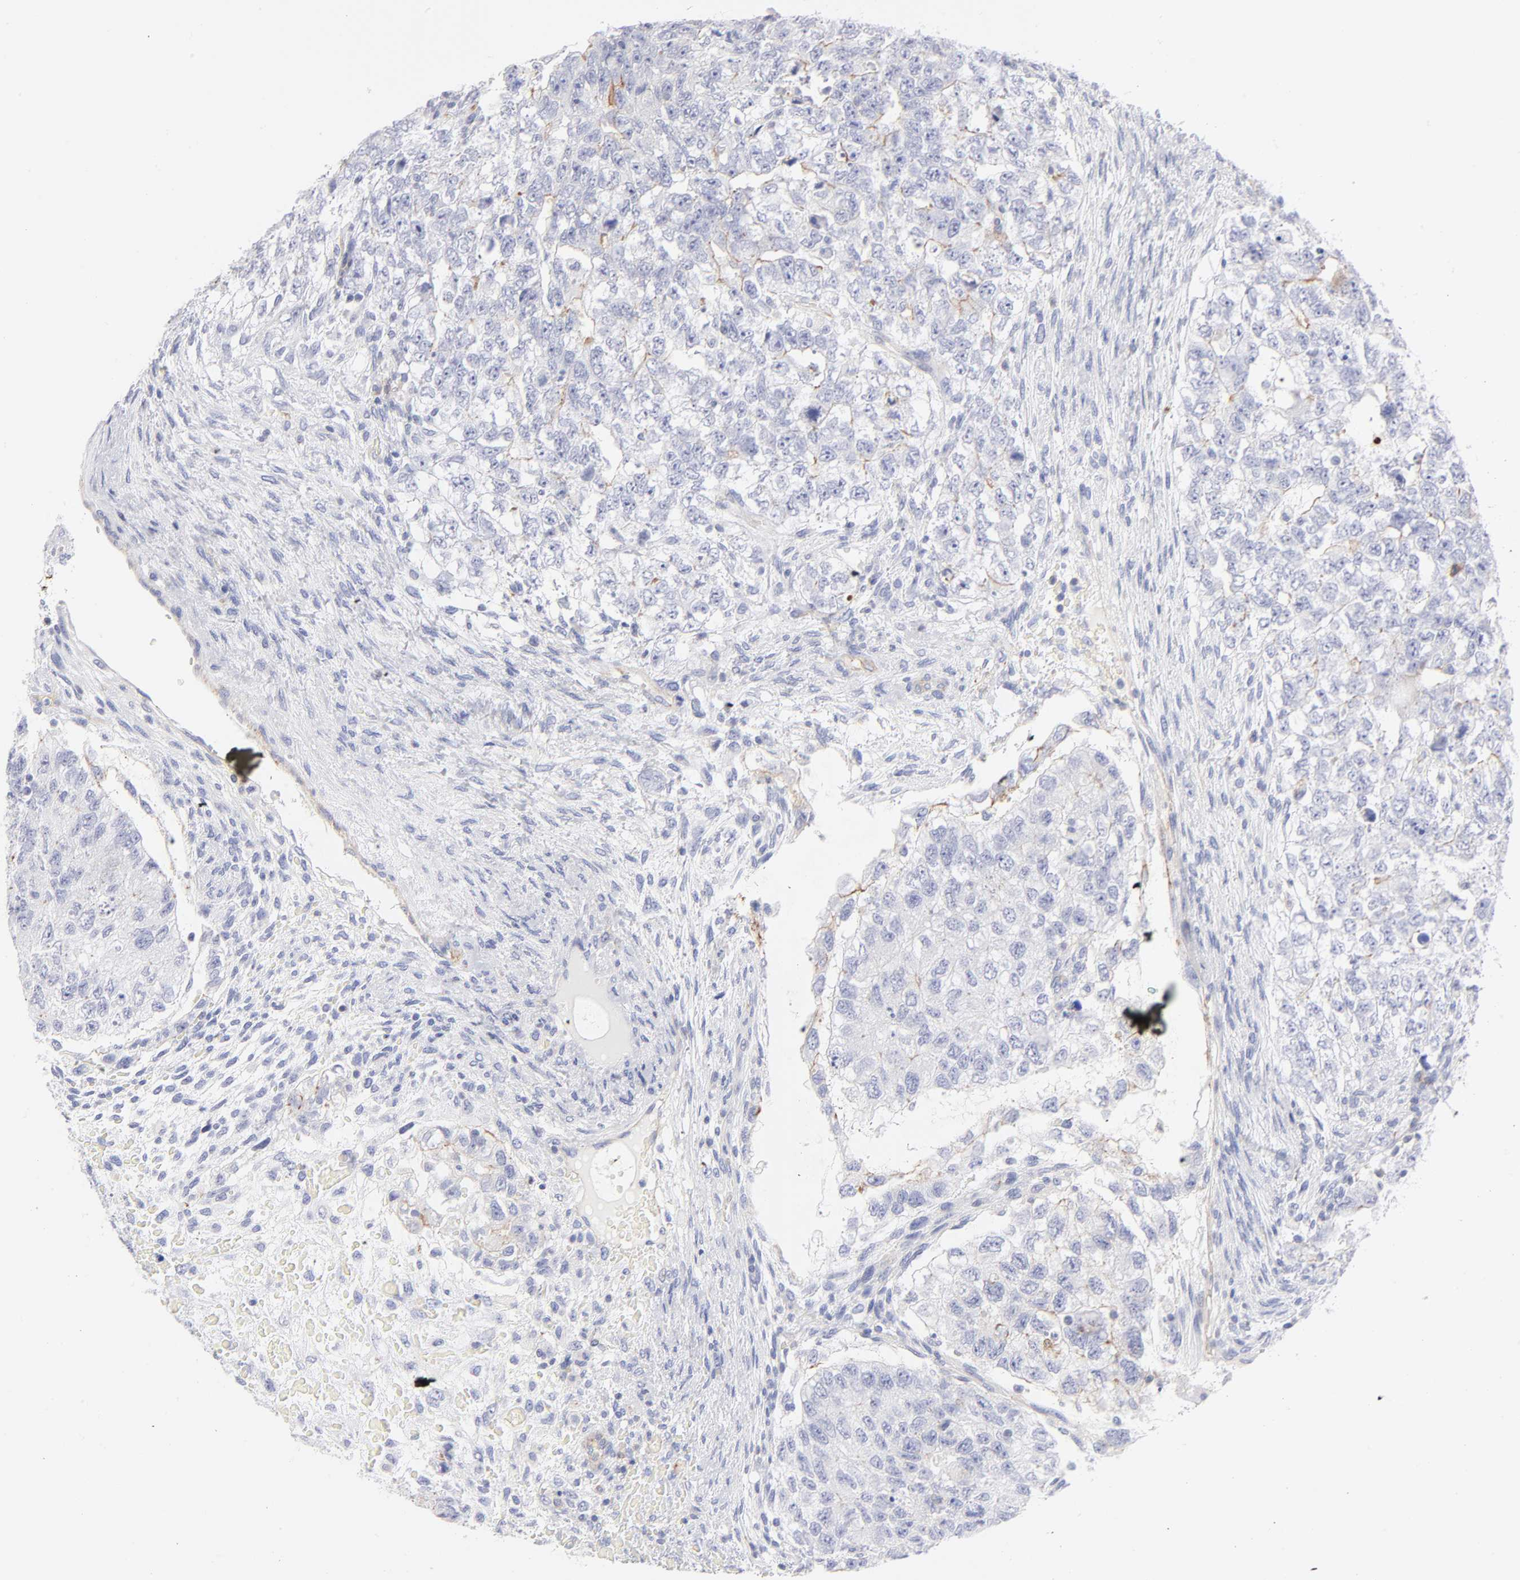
{"staining": {"intensity": "moderate", "quantity": "<25%", "location": "cytoplasmic/membranous"}, "tissue": "testis cancer", "cell_type": "Tumor cells", "image_type": "cancer", "snomed": [{"axis": "morphology", "description": "Carcinoma, Embryonal, NOS"}, {"axis": "topography", "description": "Testis"}], "caption": "Testis cancer (embryonal carcinoma) was stained to show a protein in brown. There is low levels of moderate cytoplasmic/membranous expression in about <25% of tumor cells. (Brightfield microscopy of DAB IHC at high magnification).", "gene": "ACTA2", "patient": {"sex": "male", "age": 36}}